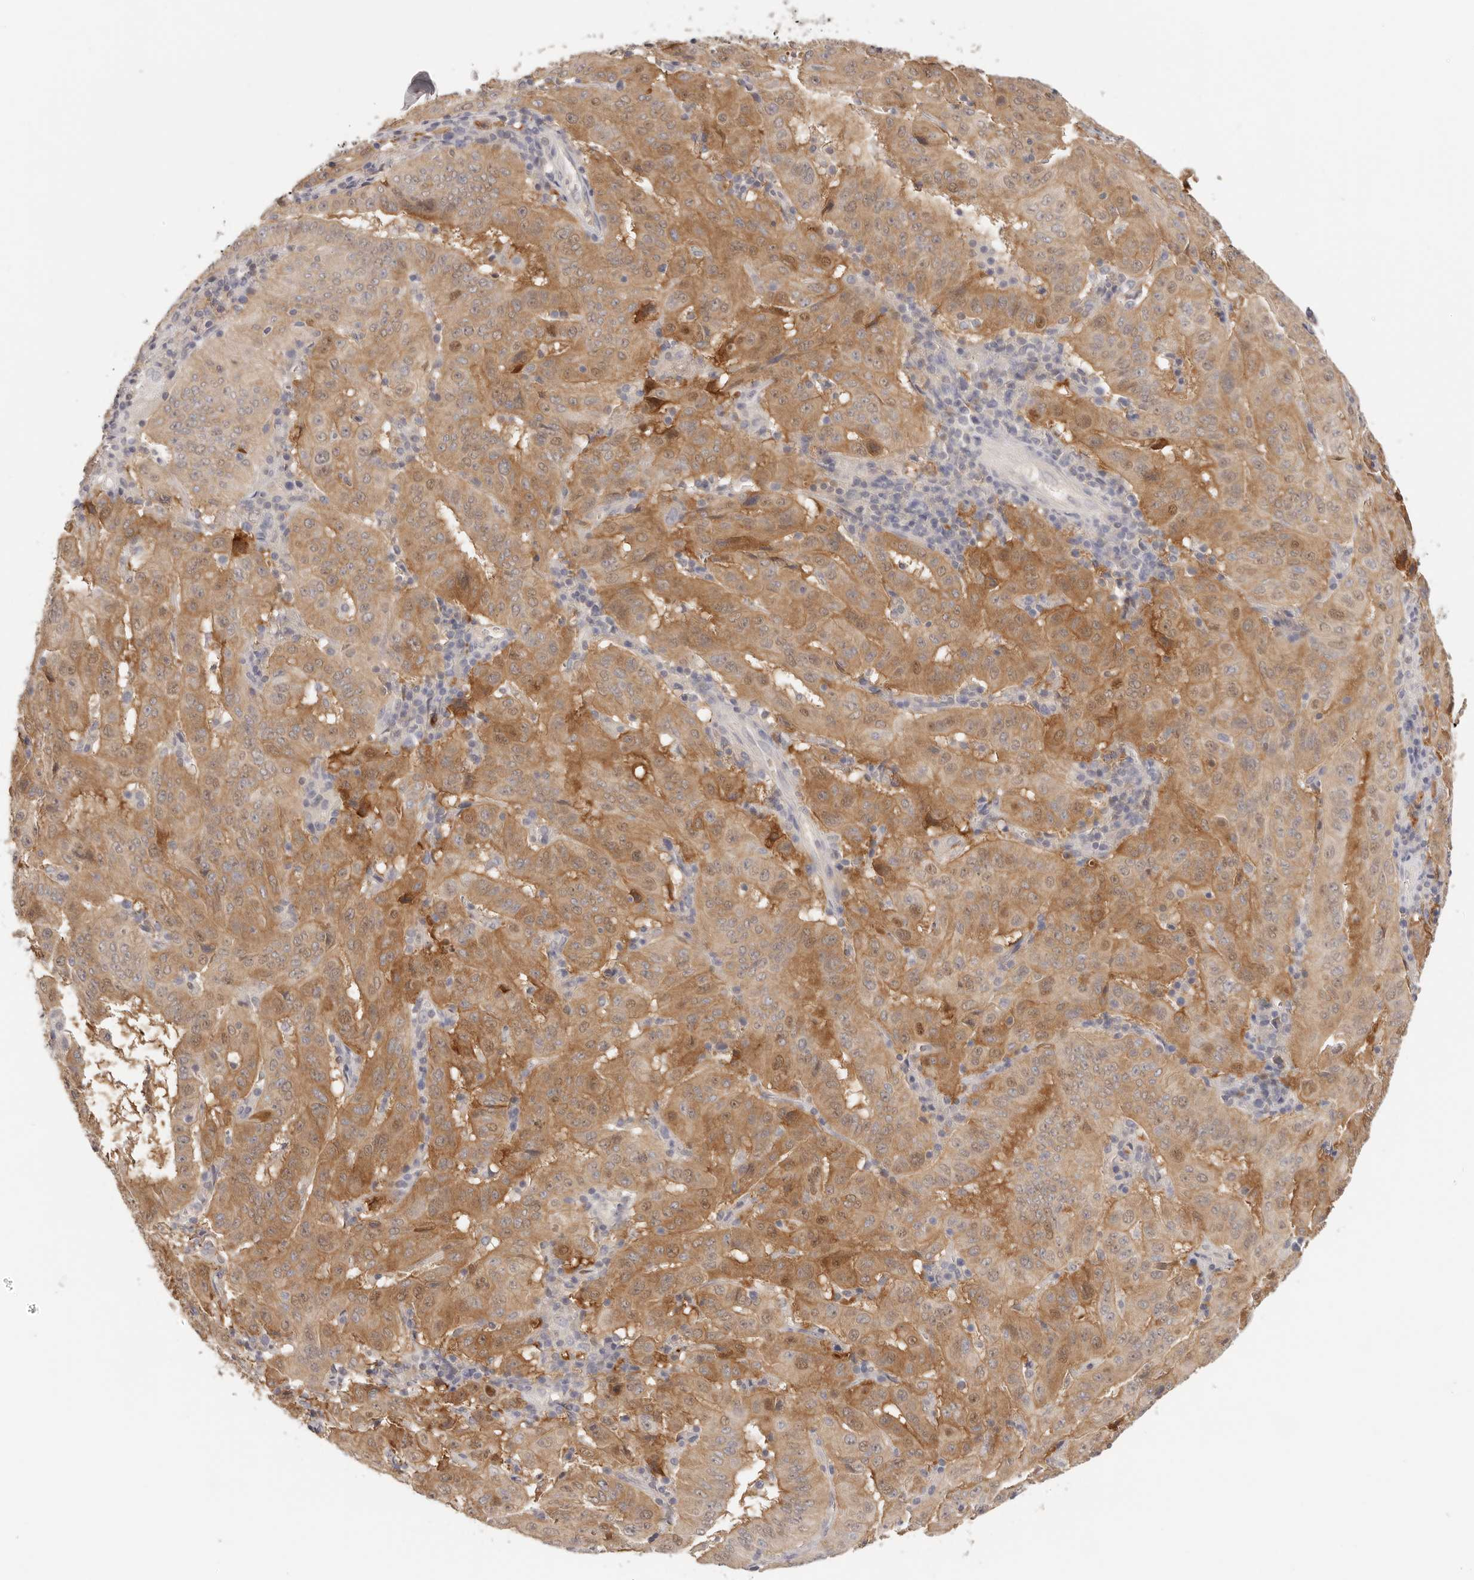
{"staining": {"intensity": "moderate", "quantity": ">75%", "location": "cytoplasmic/membranous"}, "tissue": "pancreatic cancer", "cell_type": "Tumor cells", "image_type": "cancer", "snomed": [{"axis": "morphology", "description": "Adenocarcinoma, NOS"}, {"axis": "topography", "description": "Pancreas"}], "caption": "Brown immunohistochemical staining in adenocarcinoma (pancreatic) reveals moderate cytoplasmic/membranous expression in about >75% of tumor cells.", "gene": "GGPS1", "patient": {"sex": "male", "age": 63}}